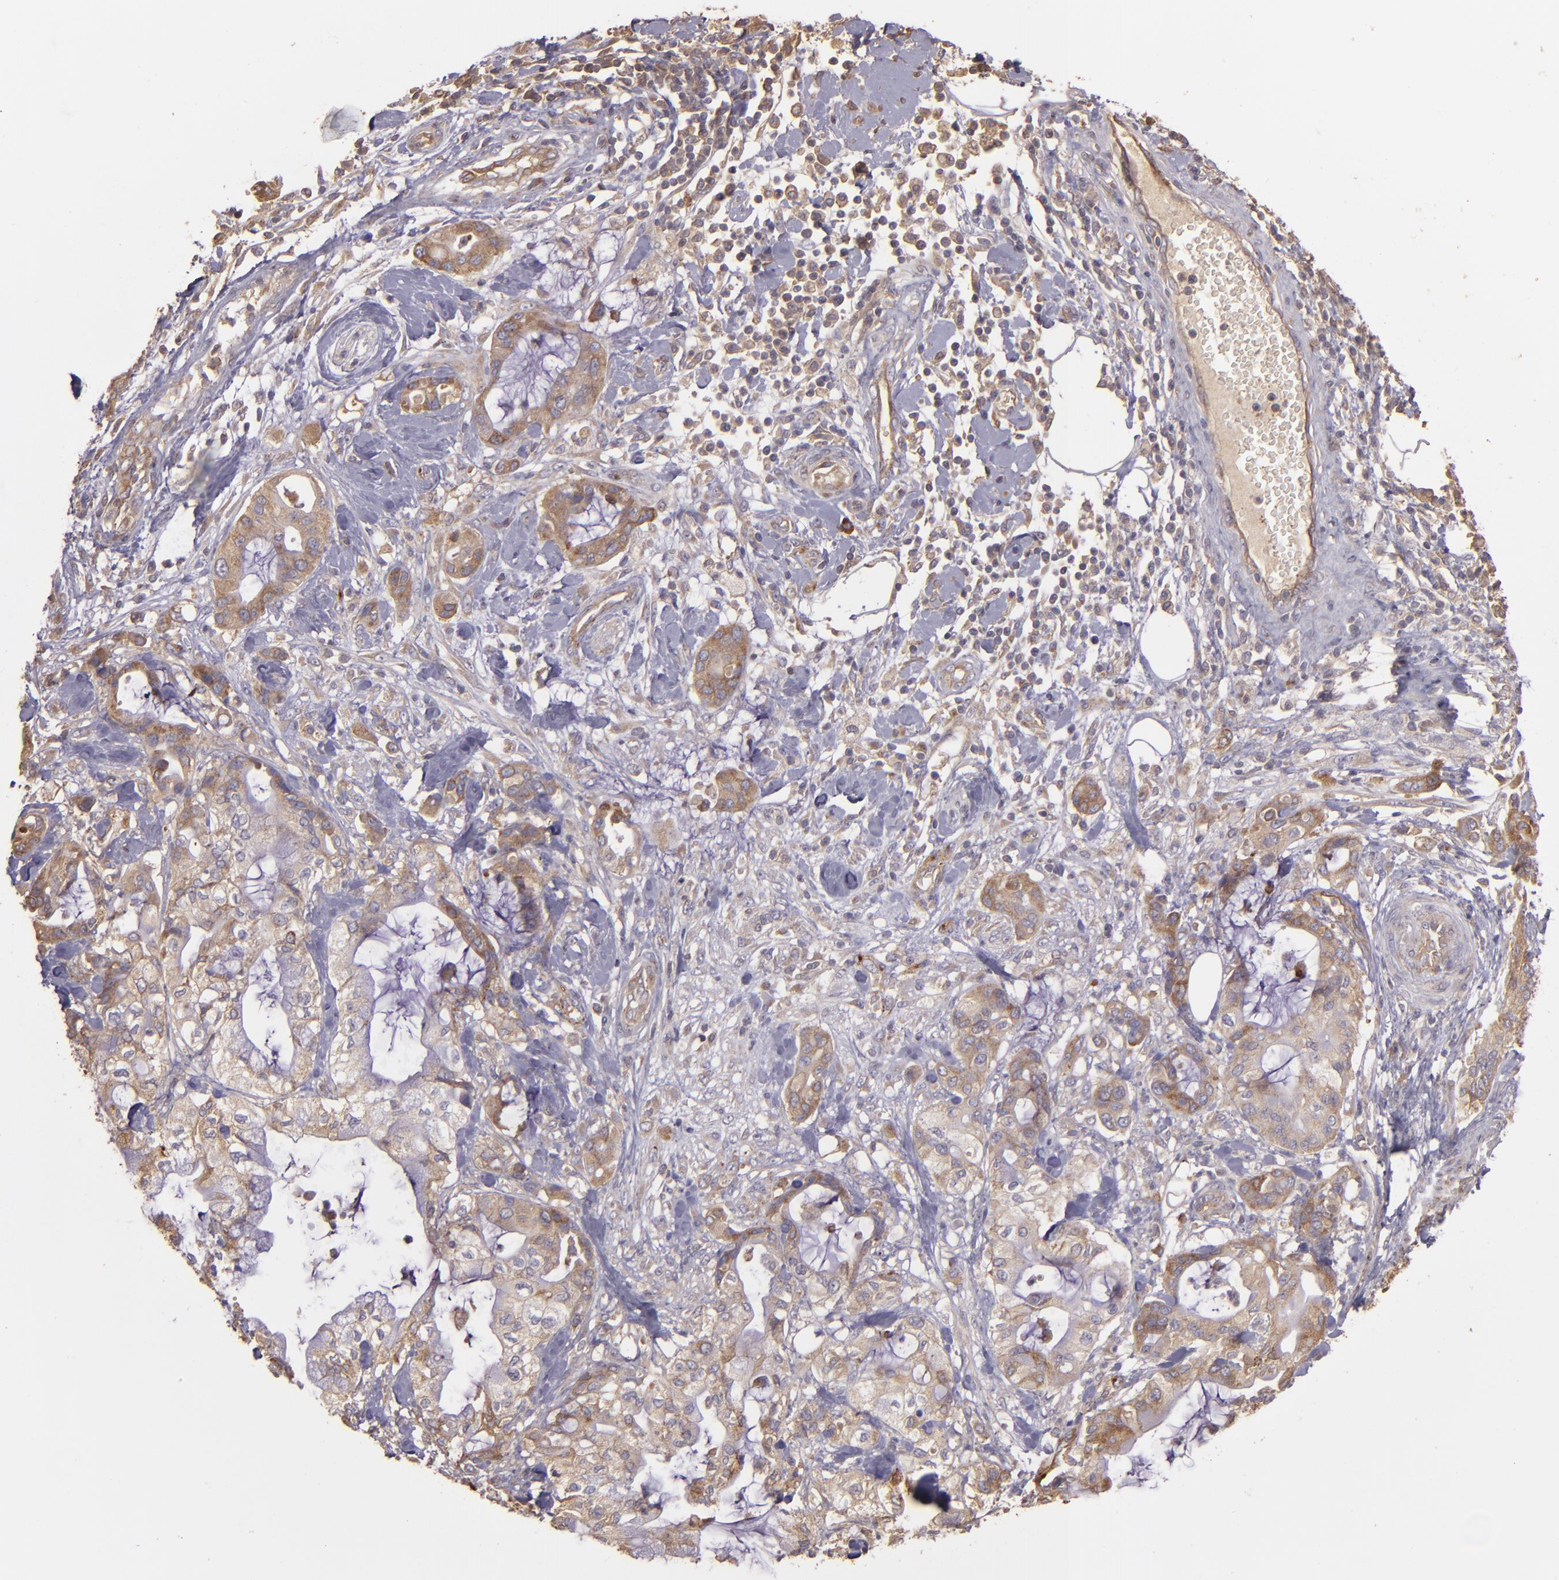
{"staining": {"intensity": "strong", "quantity": ">75%", "location": "cytoplasmic/membranous"}, "tissue": "pancreatic cancer", "cell_type": "Tumor cells", "image_type": "cancer", "snomed": [{"axis": "morphology", "description": "Adenocarcinoma, NOS"}, {"axis": "morphology", "description": "Adenocarcinoma, metastatic, NOS"}, {"axis": "topography", "description": "Lymph node"}, {"axis": "topography", "description": "Pancreas"}, {"axis": "topography", "description": "Duodenum"}], "caption": "The image demonstrates staining of pancreatic cancer, revealing strong cytoplasmic/membranous protein positivity (brown color) within tumor cells.", "gene": "ECE1", "patient": {"sex": "female", "age": 64}}